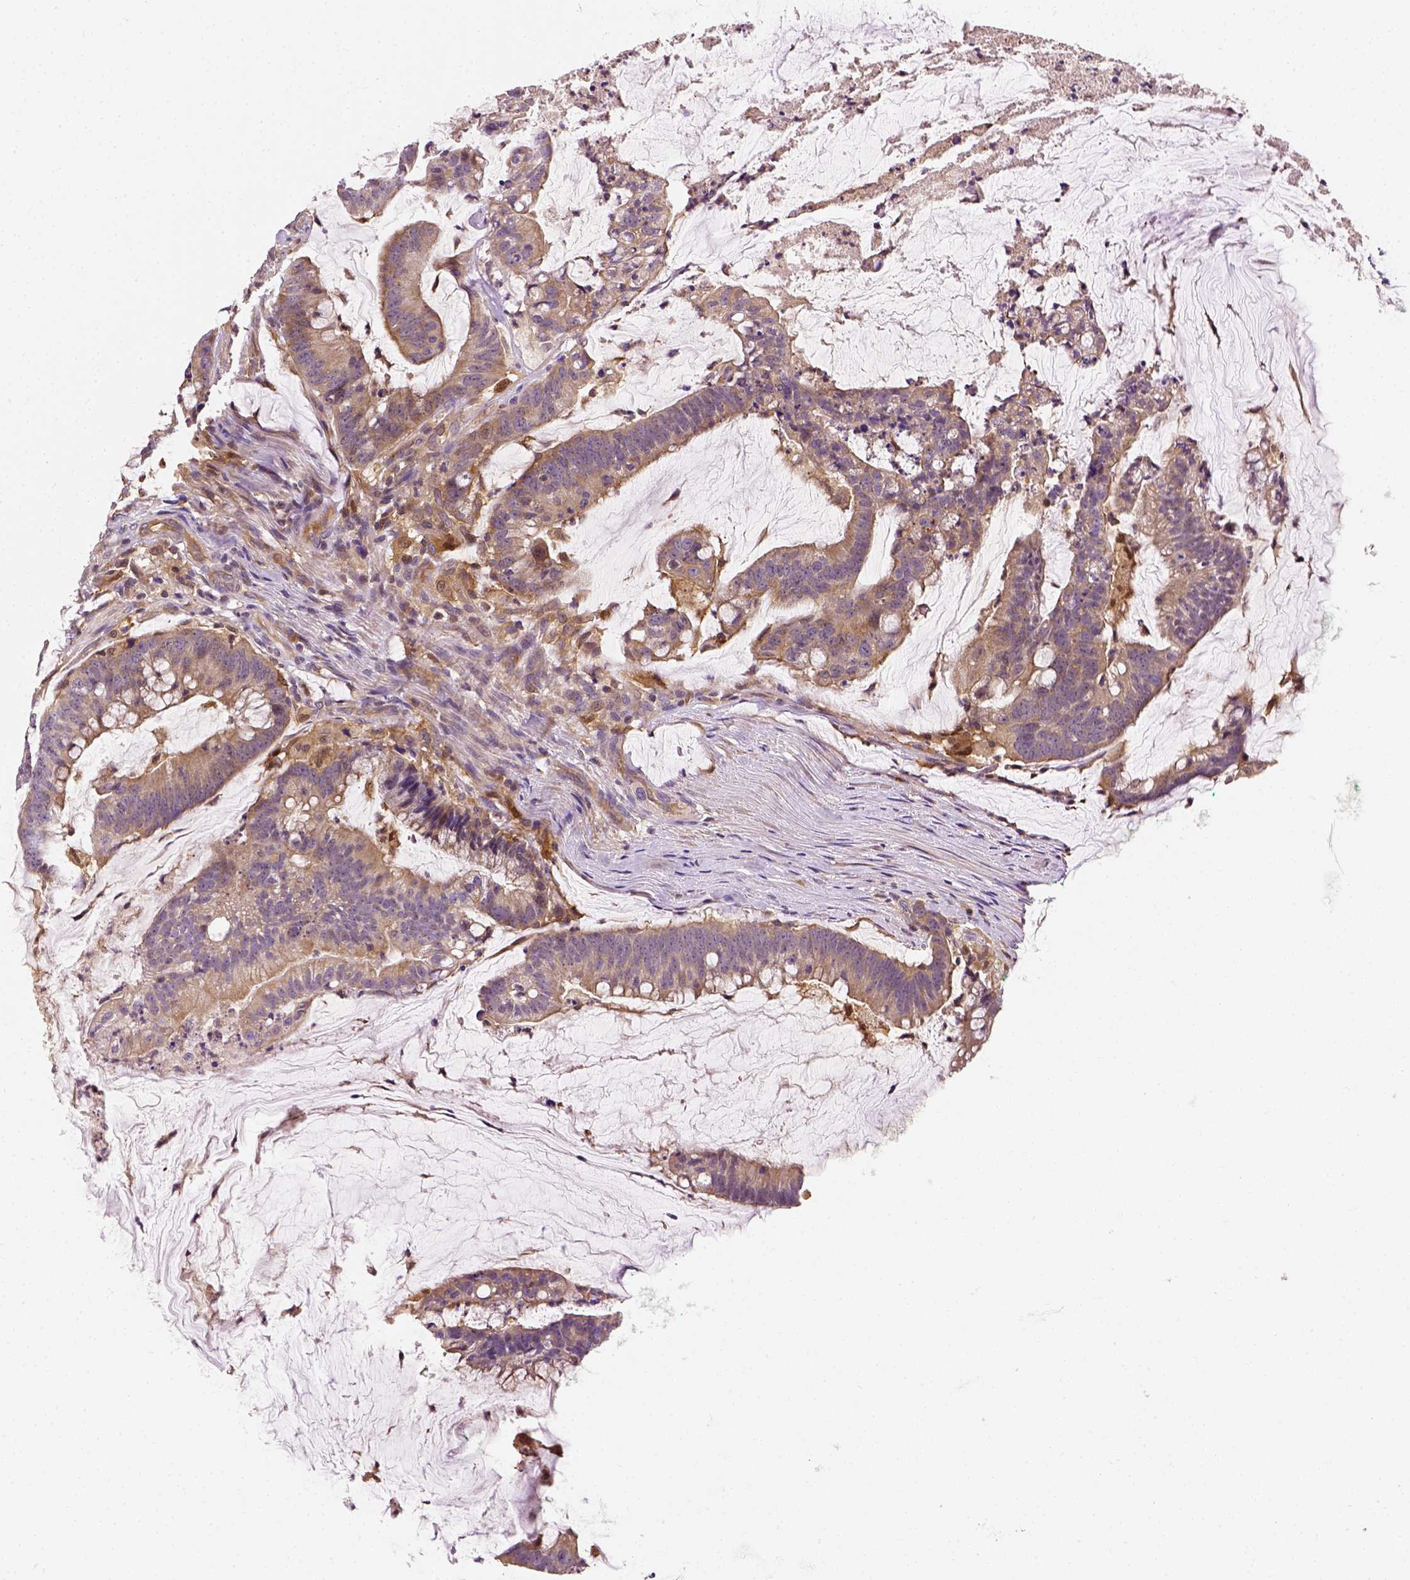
{"staining": {"intensity": "weak", "quantity": ">75%", "location": "cytoplasmic/membranous"}, "tissue": "colorectal cancer", "cell_type": "Tumor cells", "image_type": "cancer", "snomed": [{"axis": "morphology", "description": "Adenocarcinoma, NOS"}, {"axis": "topography", "description": "Colon"}], "caption": "Immunohistochemical staining of human colorectal cancer reveals low levels of weak cytoplasmic/membranous protein positivity in about >75% of tumor cells.", "gene": "MATK", "patient": {"sex": "male", "age": 62}}